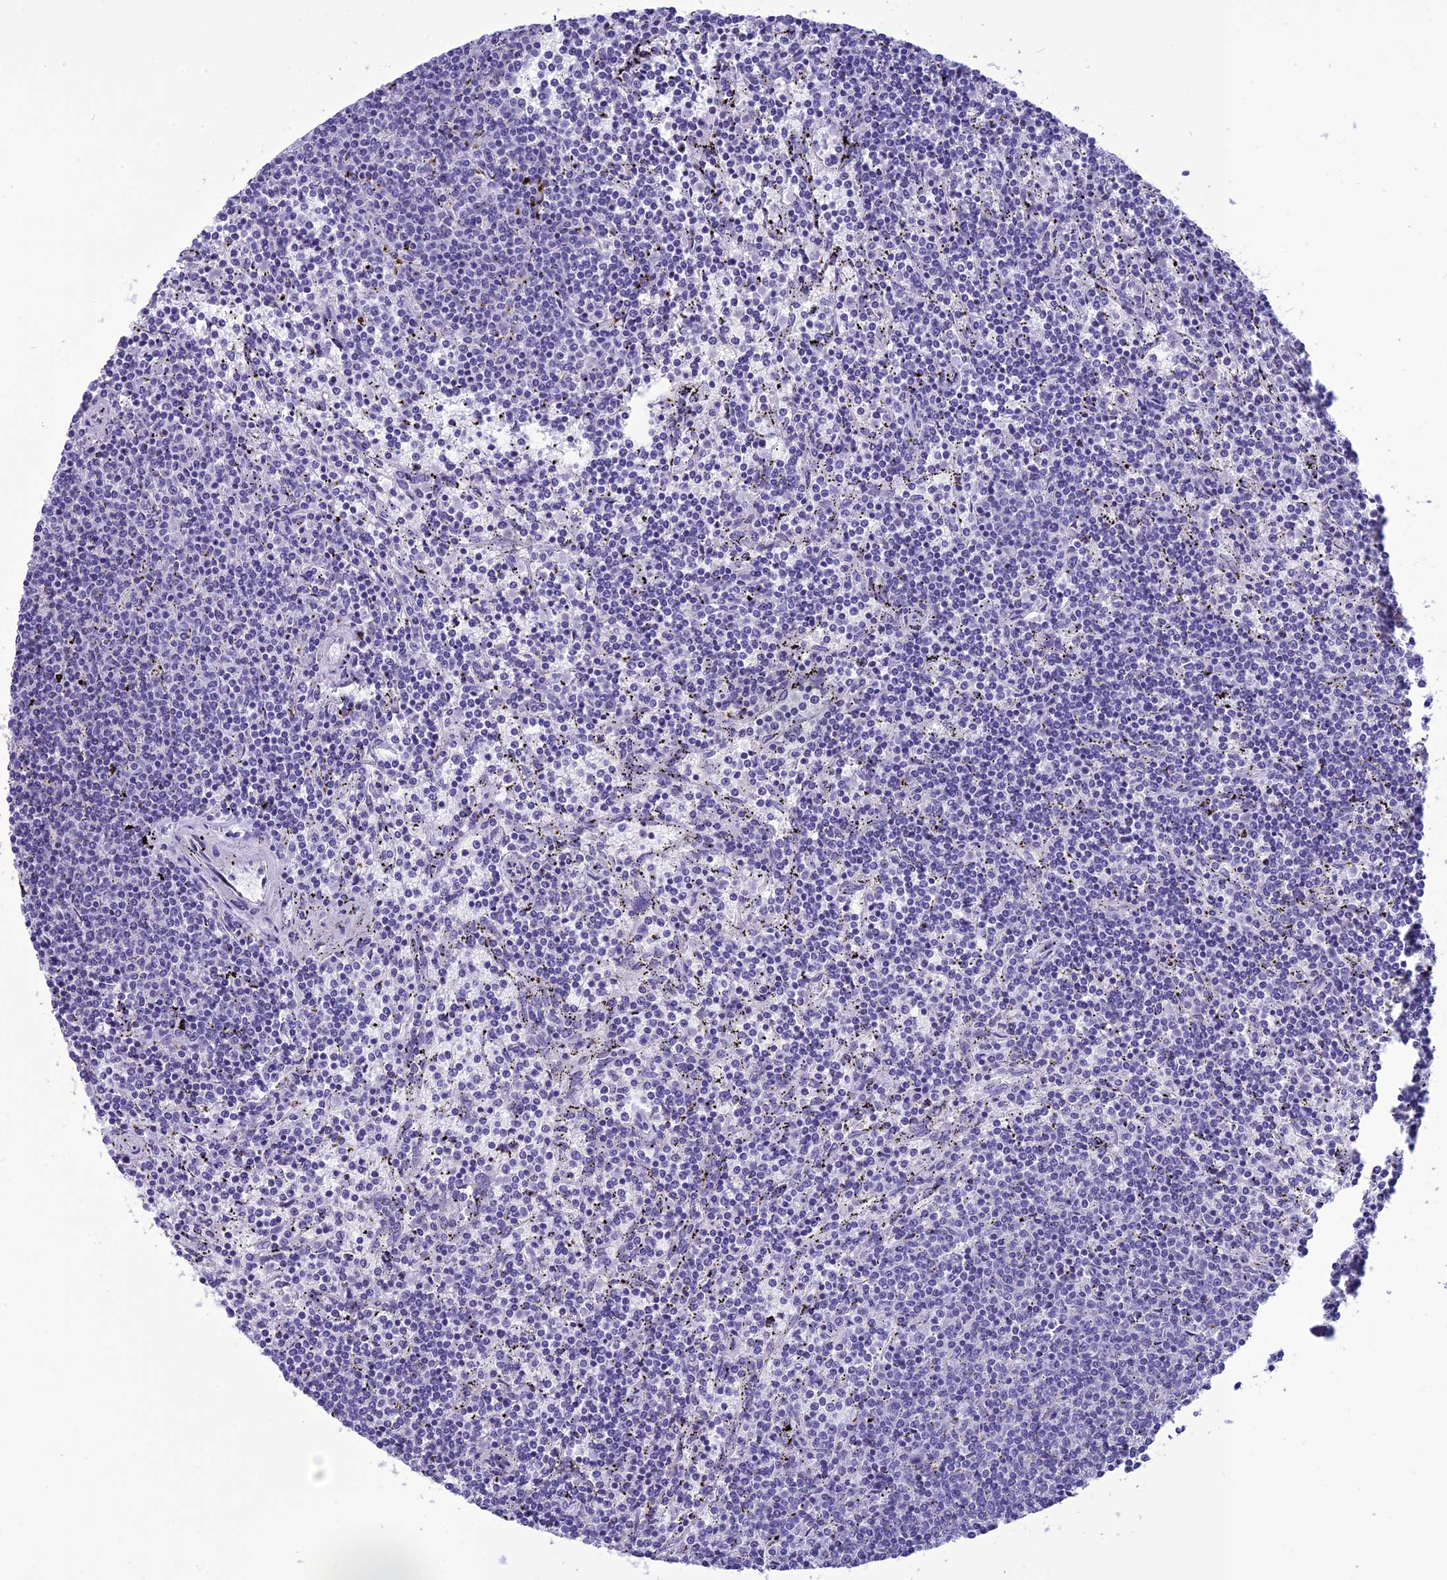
{"staining": {"intensity": "negative", "quantity": "none", "location": "none"}, "tissue": "lymphoma", "cell_type": "Tumor cells", "image_type": "cancer", "snomed": [{"axis": "morphology", "description": "Malignant lymphoma, non-Hodgkin's type, Low grade"}, {"axis": "topography", "description": "Spleen"}], "caption": "Lymphoma stained for a protein using immunohistochemistry (IHC) demonstrates no positivity tumor cells.", "gene": "BBS2", "patient": {"sex": "female", "age": 50}}